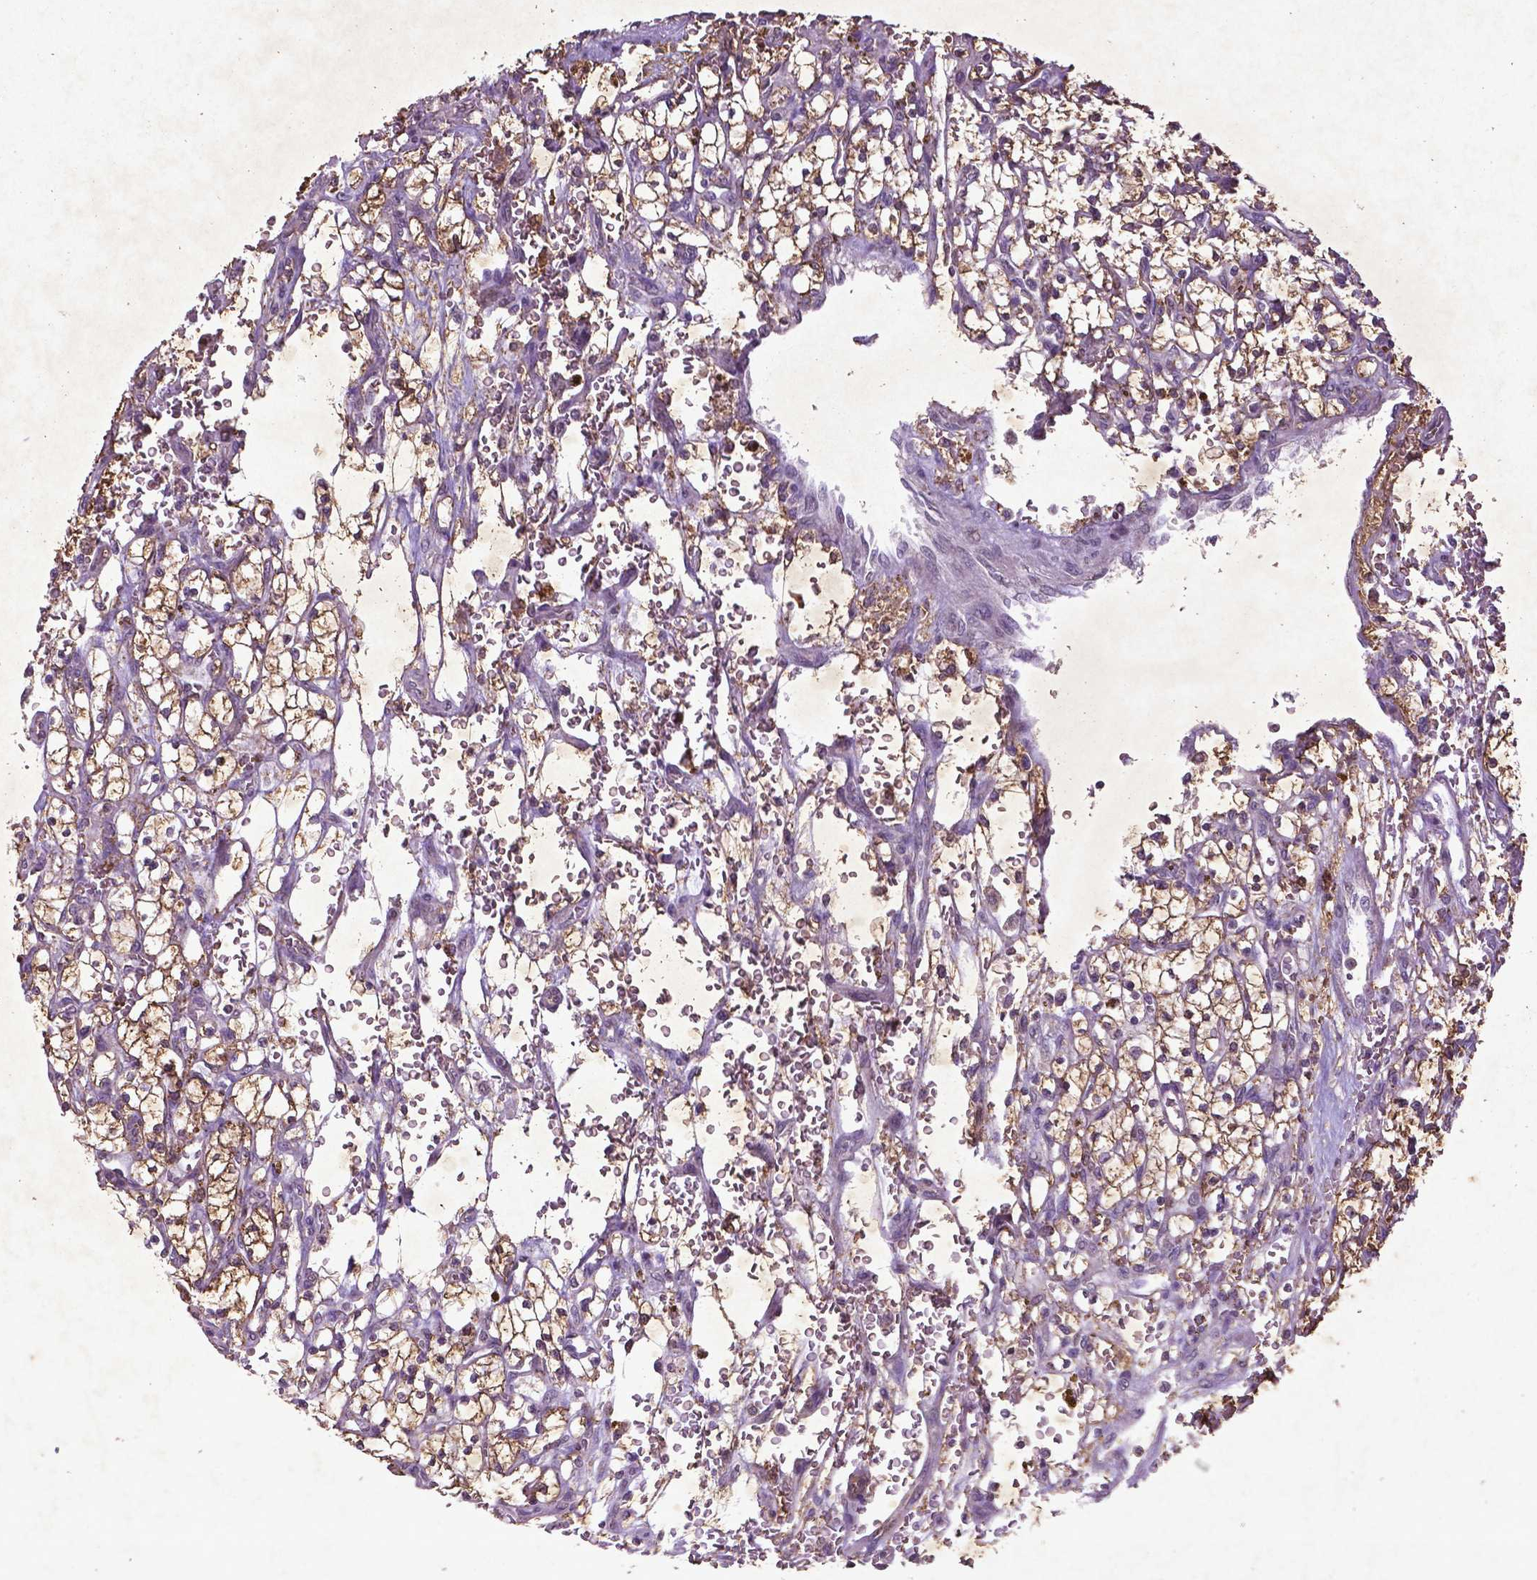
{"staining": {"intensity": "moderate", "quantity": ">75%", "location": "cytoplasmic/membranous"}, "tissue": "renal cancer", "cell_type": "Tumor cells", "image_type": "cancer", "snomed": [{"axis": "morphology", "description": "Adenocarcinoma, NOS"}, {"axis": "topography", "description": "Kidney"}], "caption": "Brown immunohistochemical staining in human renal cancer (adenocarcinoma) reveals moderate cytoplasmic/membranous positivity in about >75% of tumor cells.", "gene": "MTOR", "patient": {"sex": "female", "age": 64}}